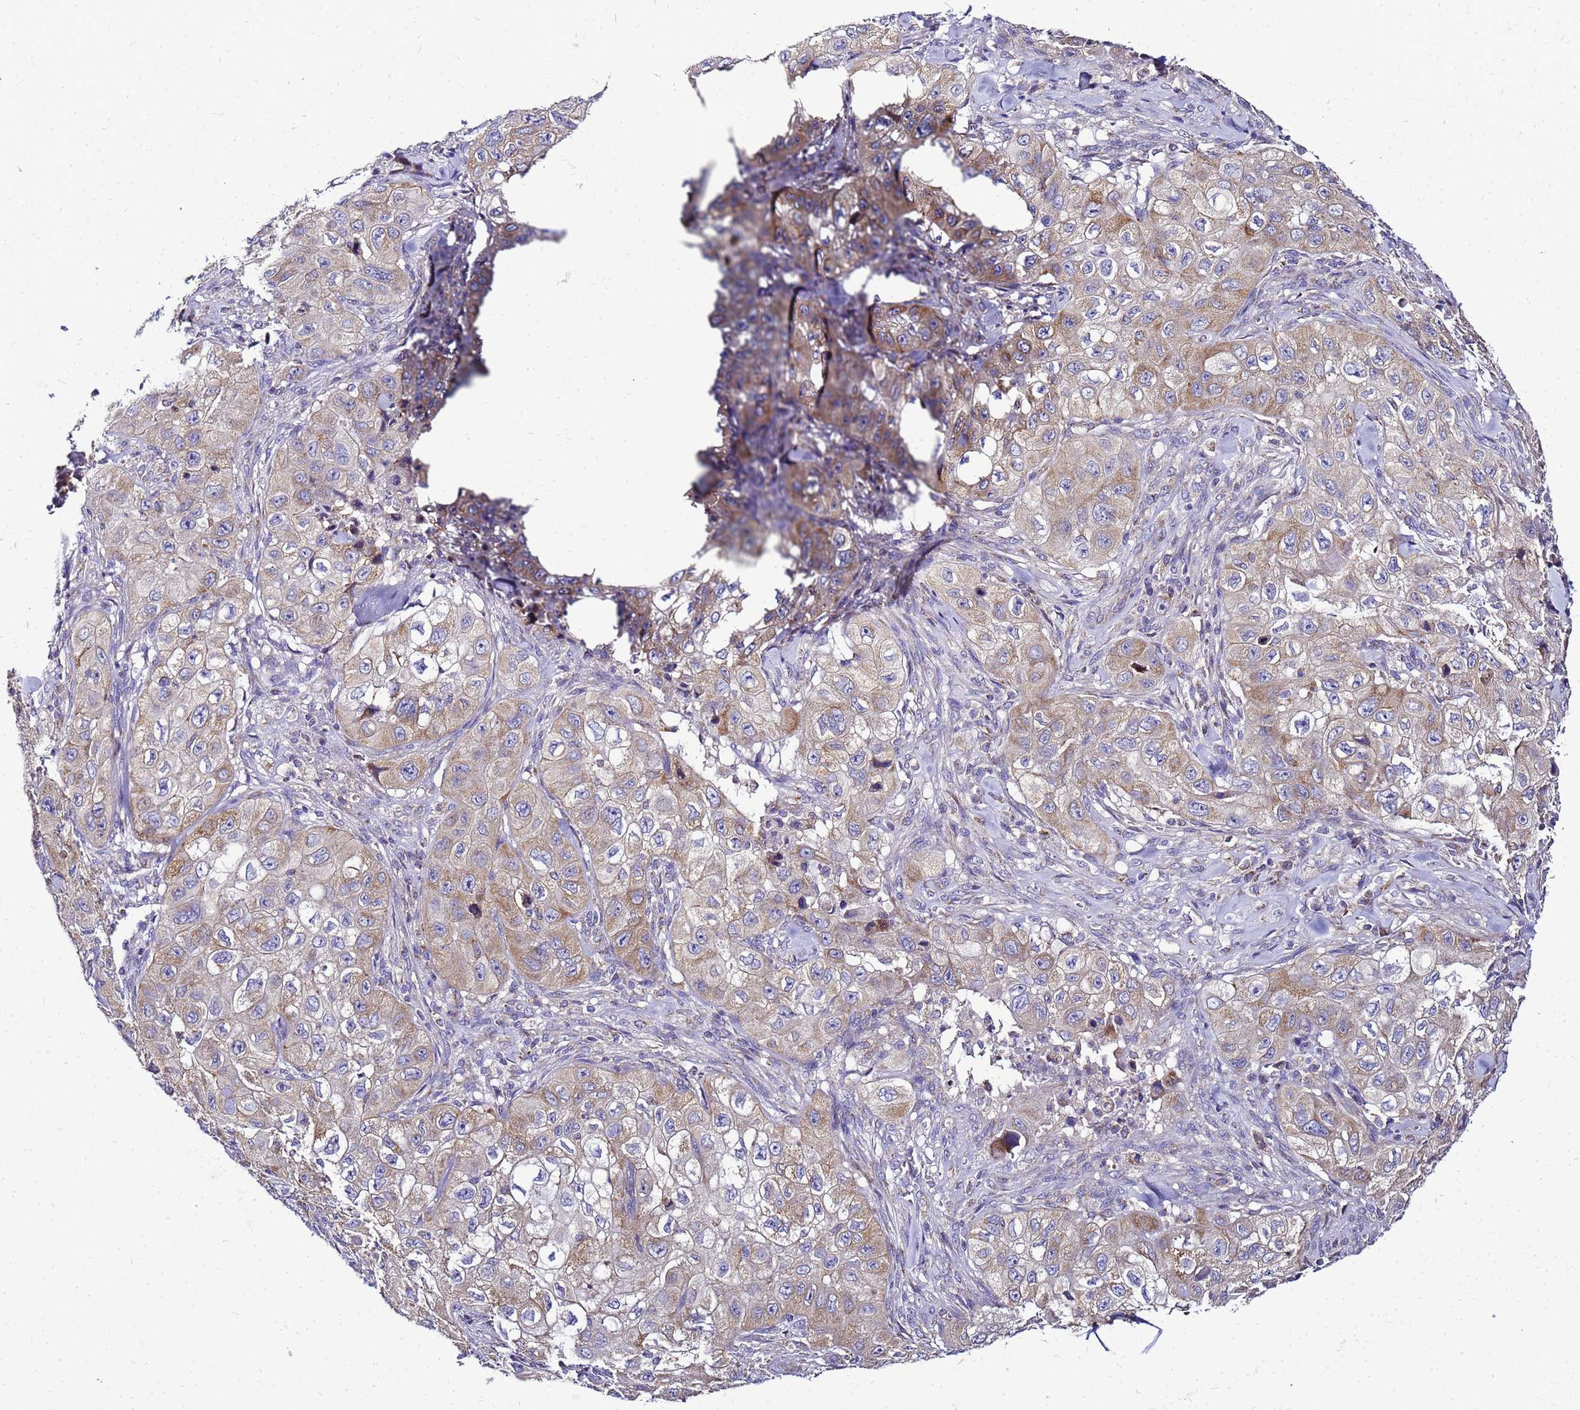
{"staining": {"intensity": "moderate", "quantity": "25%-75%", "location": "cytoplasmic/membranous"}, "tissue": "skin cancer", "cell_type": "Tumor cells", "image_type": "cancer", "snomed": [{"axis": "morphology", "description": "Squamous cell carcinoma, NOS"}, {"axis": "topography", "description": "Skin"}, {"axis": "topography", "description": "Subcutis"}], "caption": "Skin cancer stained with immunohistochemistry exhibits moderate cytoplasmic/membranous staining in approximately 25%-75% of tumor cells.", "gene": "HIGD2A", "patient": {"sex": "male", "age": 73}}